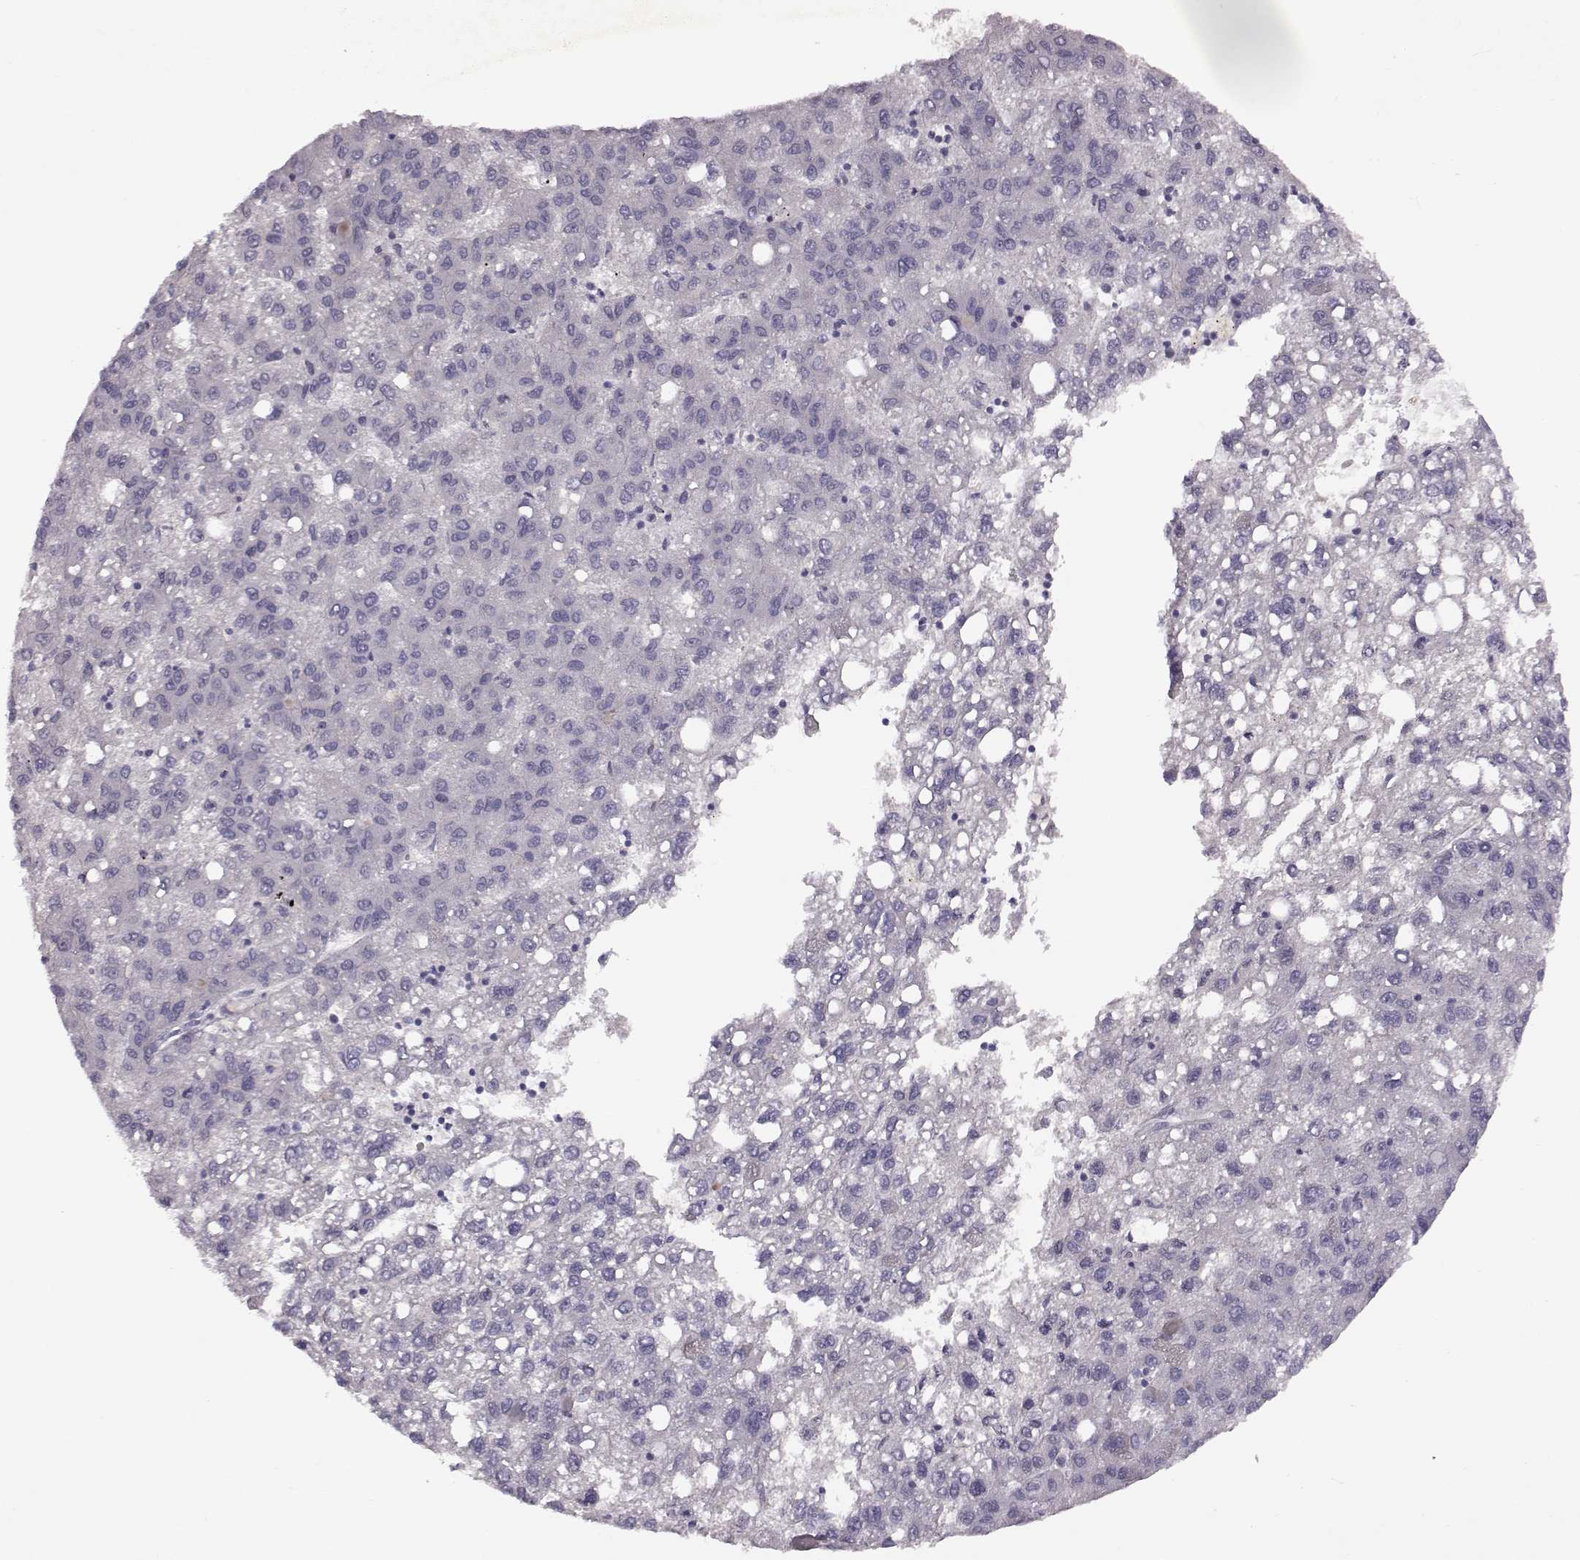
{"staining": {"intensity": "negative", "quantity": "none", "location": "none"}, "tissue": "liver cancer", "cell_type": "Tumor cells", "image_type": "cancer", "snomed": [{"axis": "morphology", "description": "Carcinoma, Hepatocellular, NOS"}, {"axis": "topography", "description": "Liver"}], "caption": "Immunohistochemistry (IHC) of human liver cancer shows no positivity in tumor cells.", "gene": "SPAG17", "patient": {"sex": "female", "age": 82}}